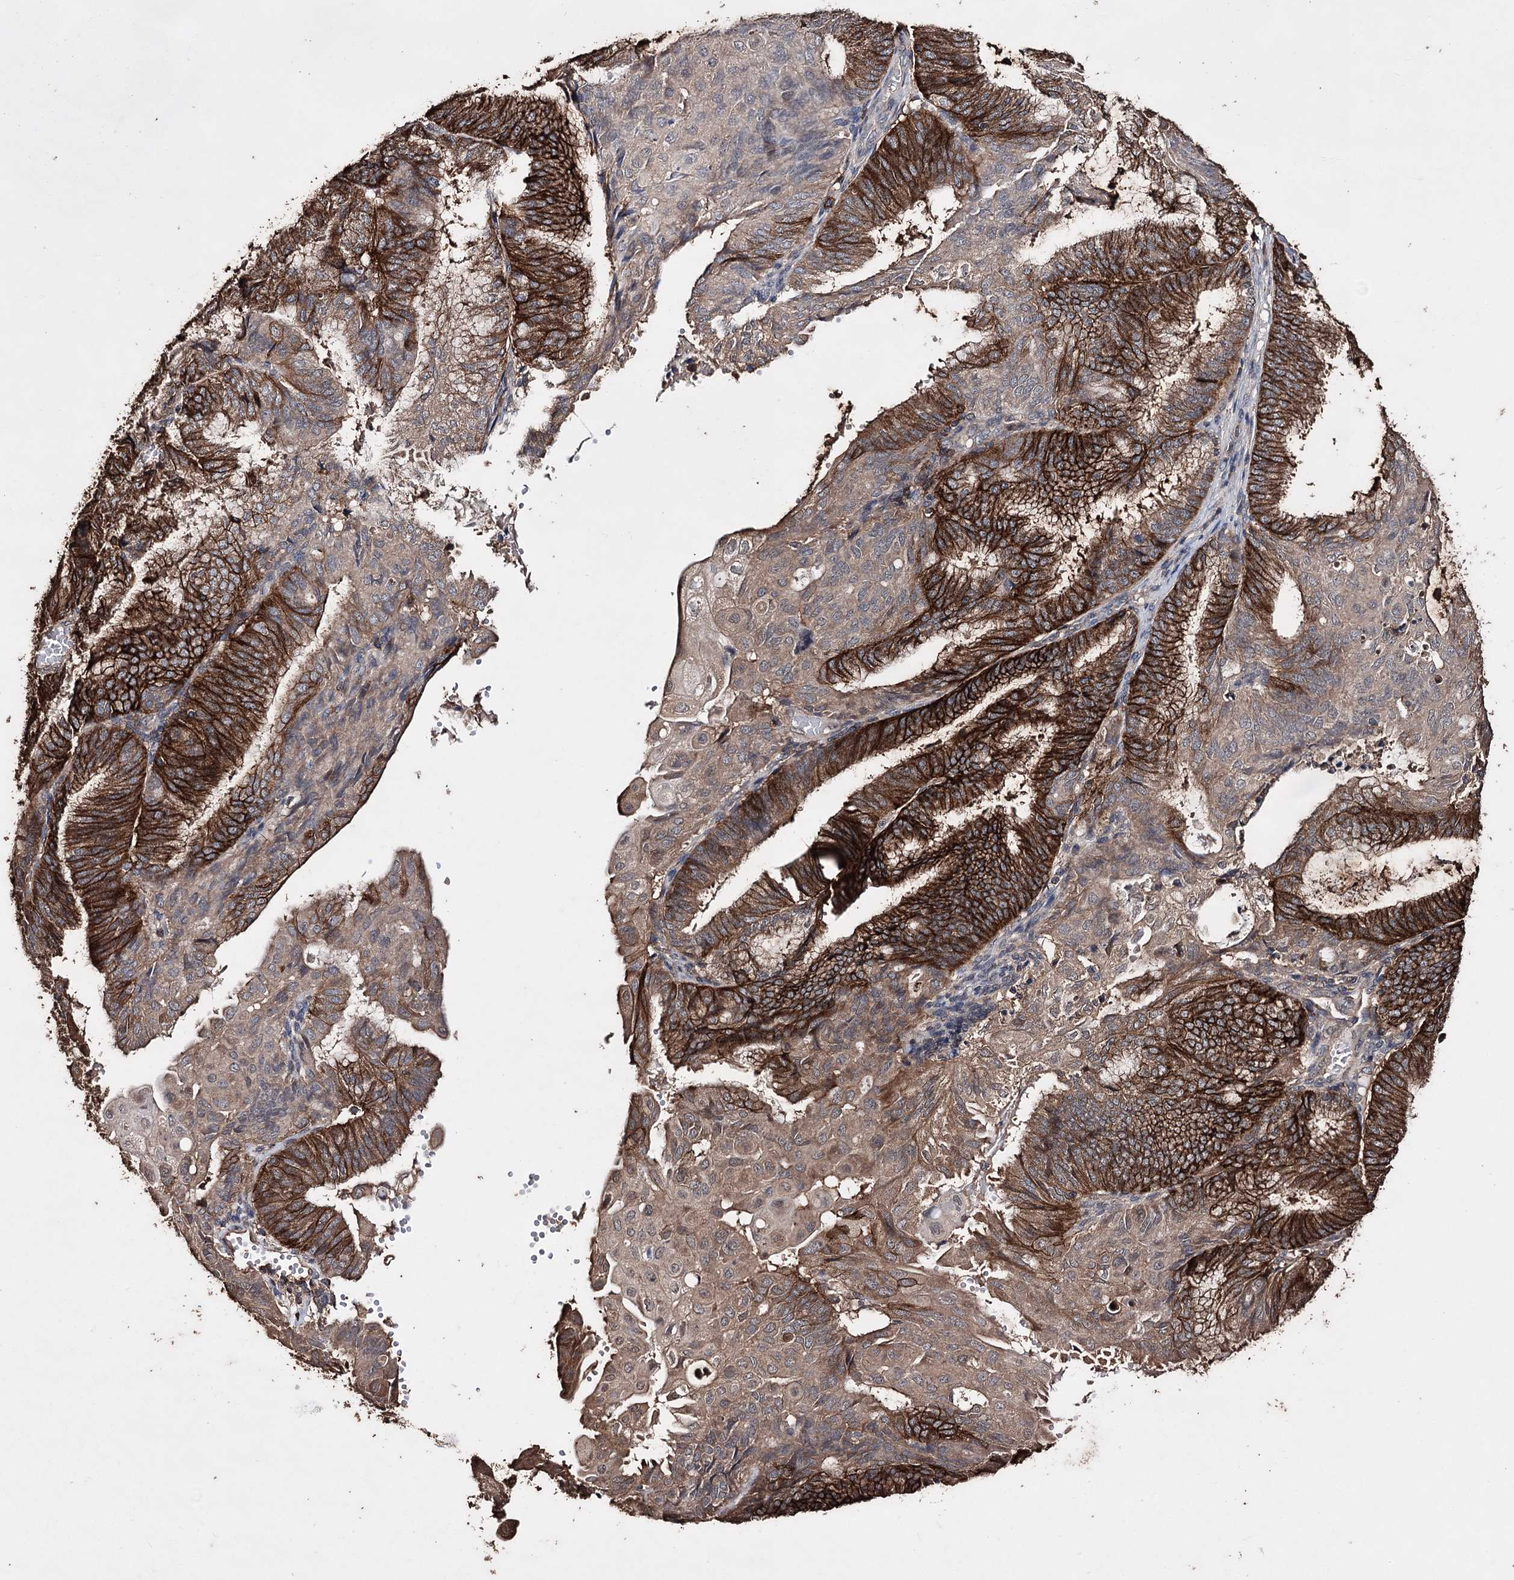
{"staining": {"intensity": "strong", "quantity": "25%-75%", "location": "cytoplasmic/membranous"}, "tissue": "endometrial cancer", "cell_type": "Tumor cells", "image_type": "cancer", "snomed": [{"axis": "morphology", "description": "Adenocarcinoma, NOS"}, {"axis": "topography", "description": "Endometrium"}], "caption": "Immunohistochemical staining of adenocarcinoma (endometrial) displays strong cytoplasmic/membranous protein staining in about 25%-75% of tumor cells.", "gene": "ZNF662", "patient": {"sex": "female", "age": 49}}